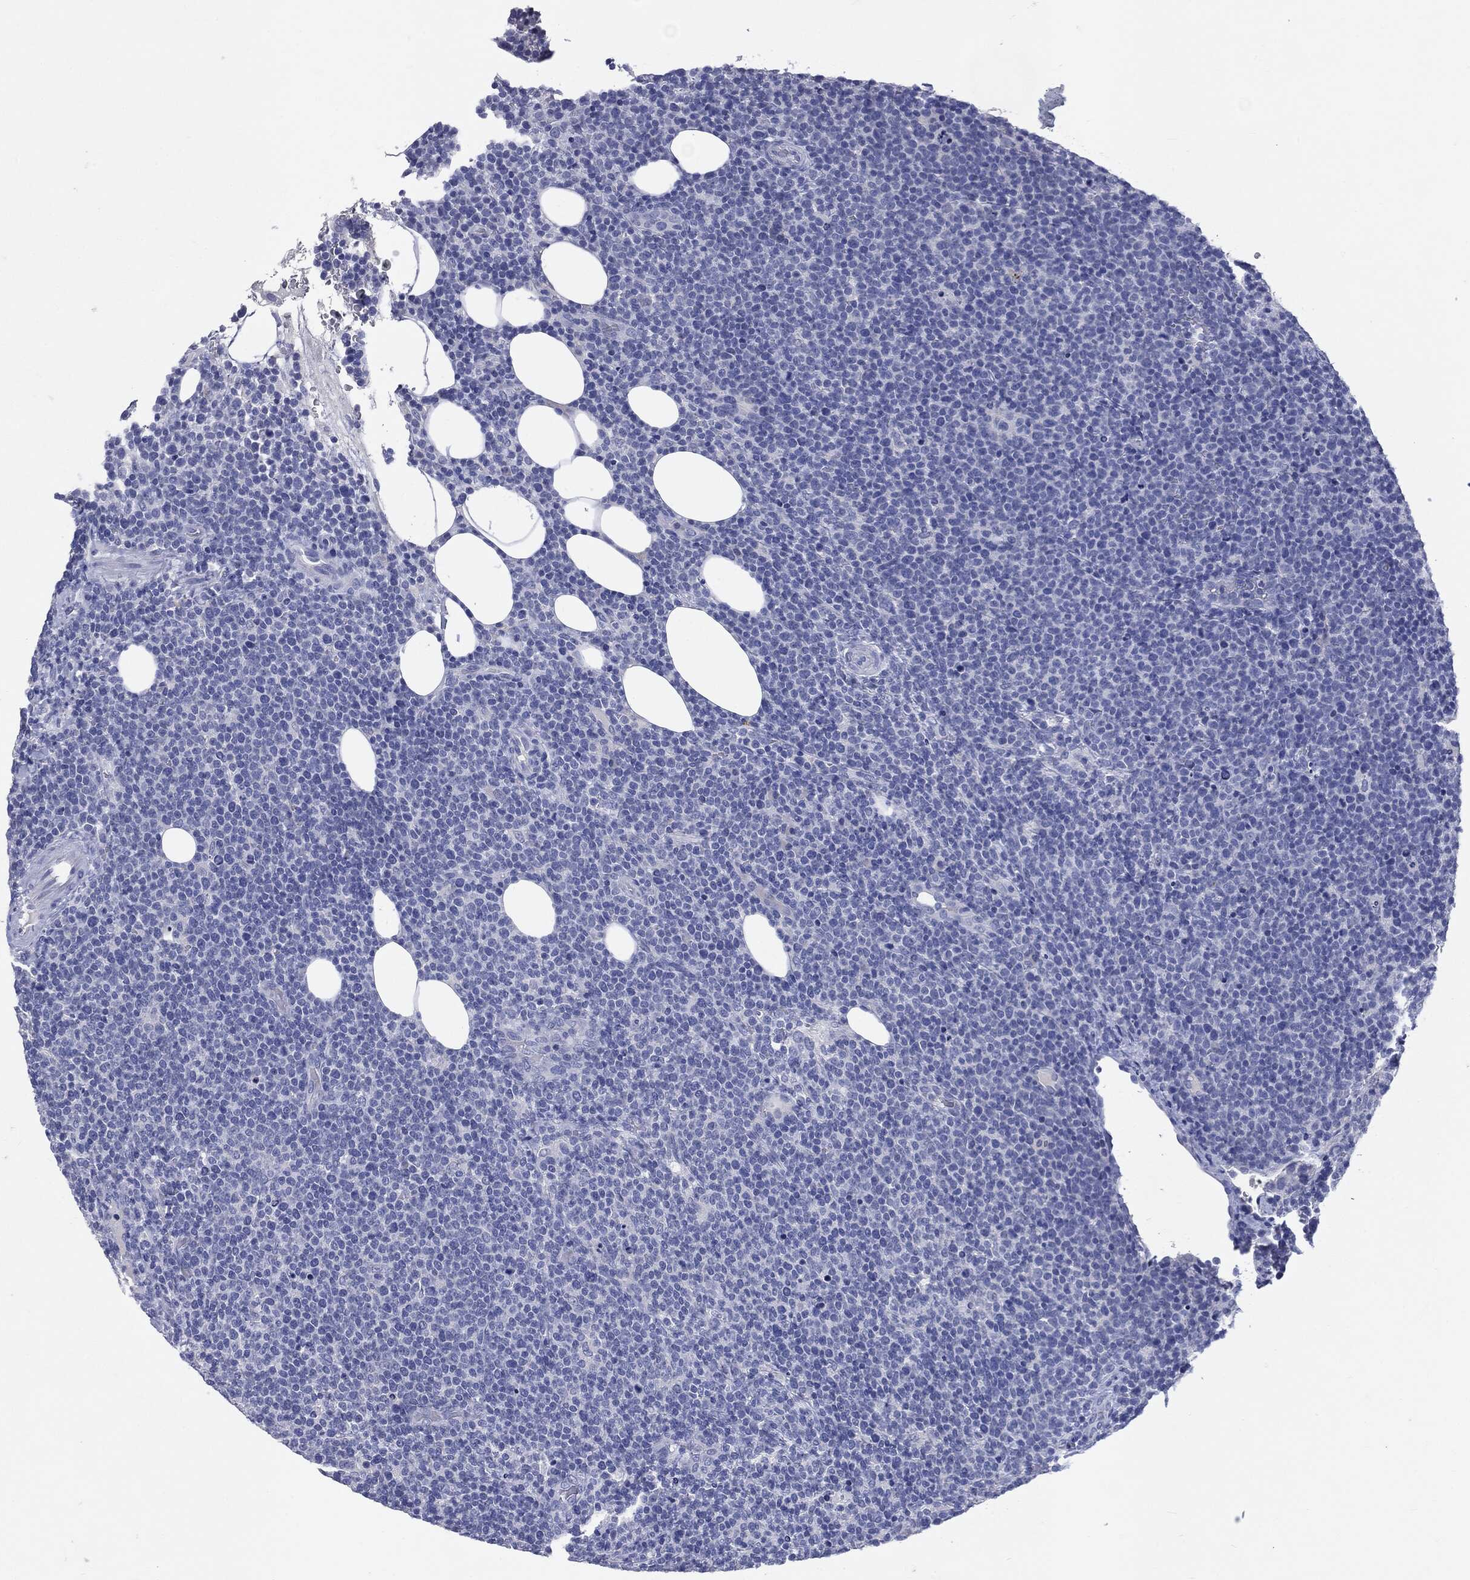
{"staining": {"intensity": "negative", "quantity": "none", "location": "none"}, "tissue": "lymphoma", "cell_type": "Tumor cells", "image_type": "cancer", "snomed": [{"axis": "morphology", "description": "Malignant lymphoma, non-Hodgkin's type, High grade"}, {"axis": "topography", "description": "Lymph node"}], "caption": "Immunohistochemistry (IHC) image of human high-grade malignant lymphoma, non-Hodgkin's type stained for a protein (brown), which shows no expression in tumor cells. (DAB (3,3'-diaminobenzidine) immunohistochemistry with hematoxylin counter stain).", "gene": "TSHB", "patient": {"sex": "male", "age": 61}}